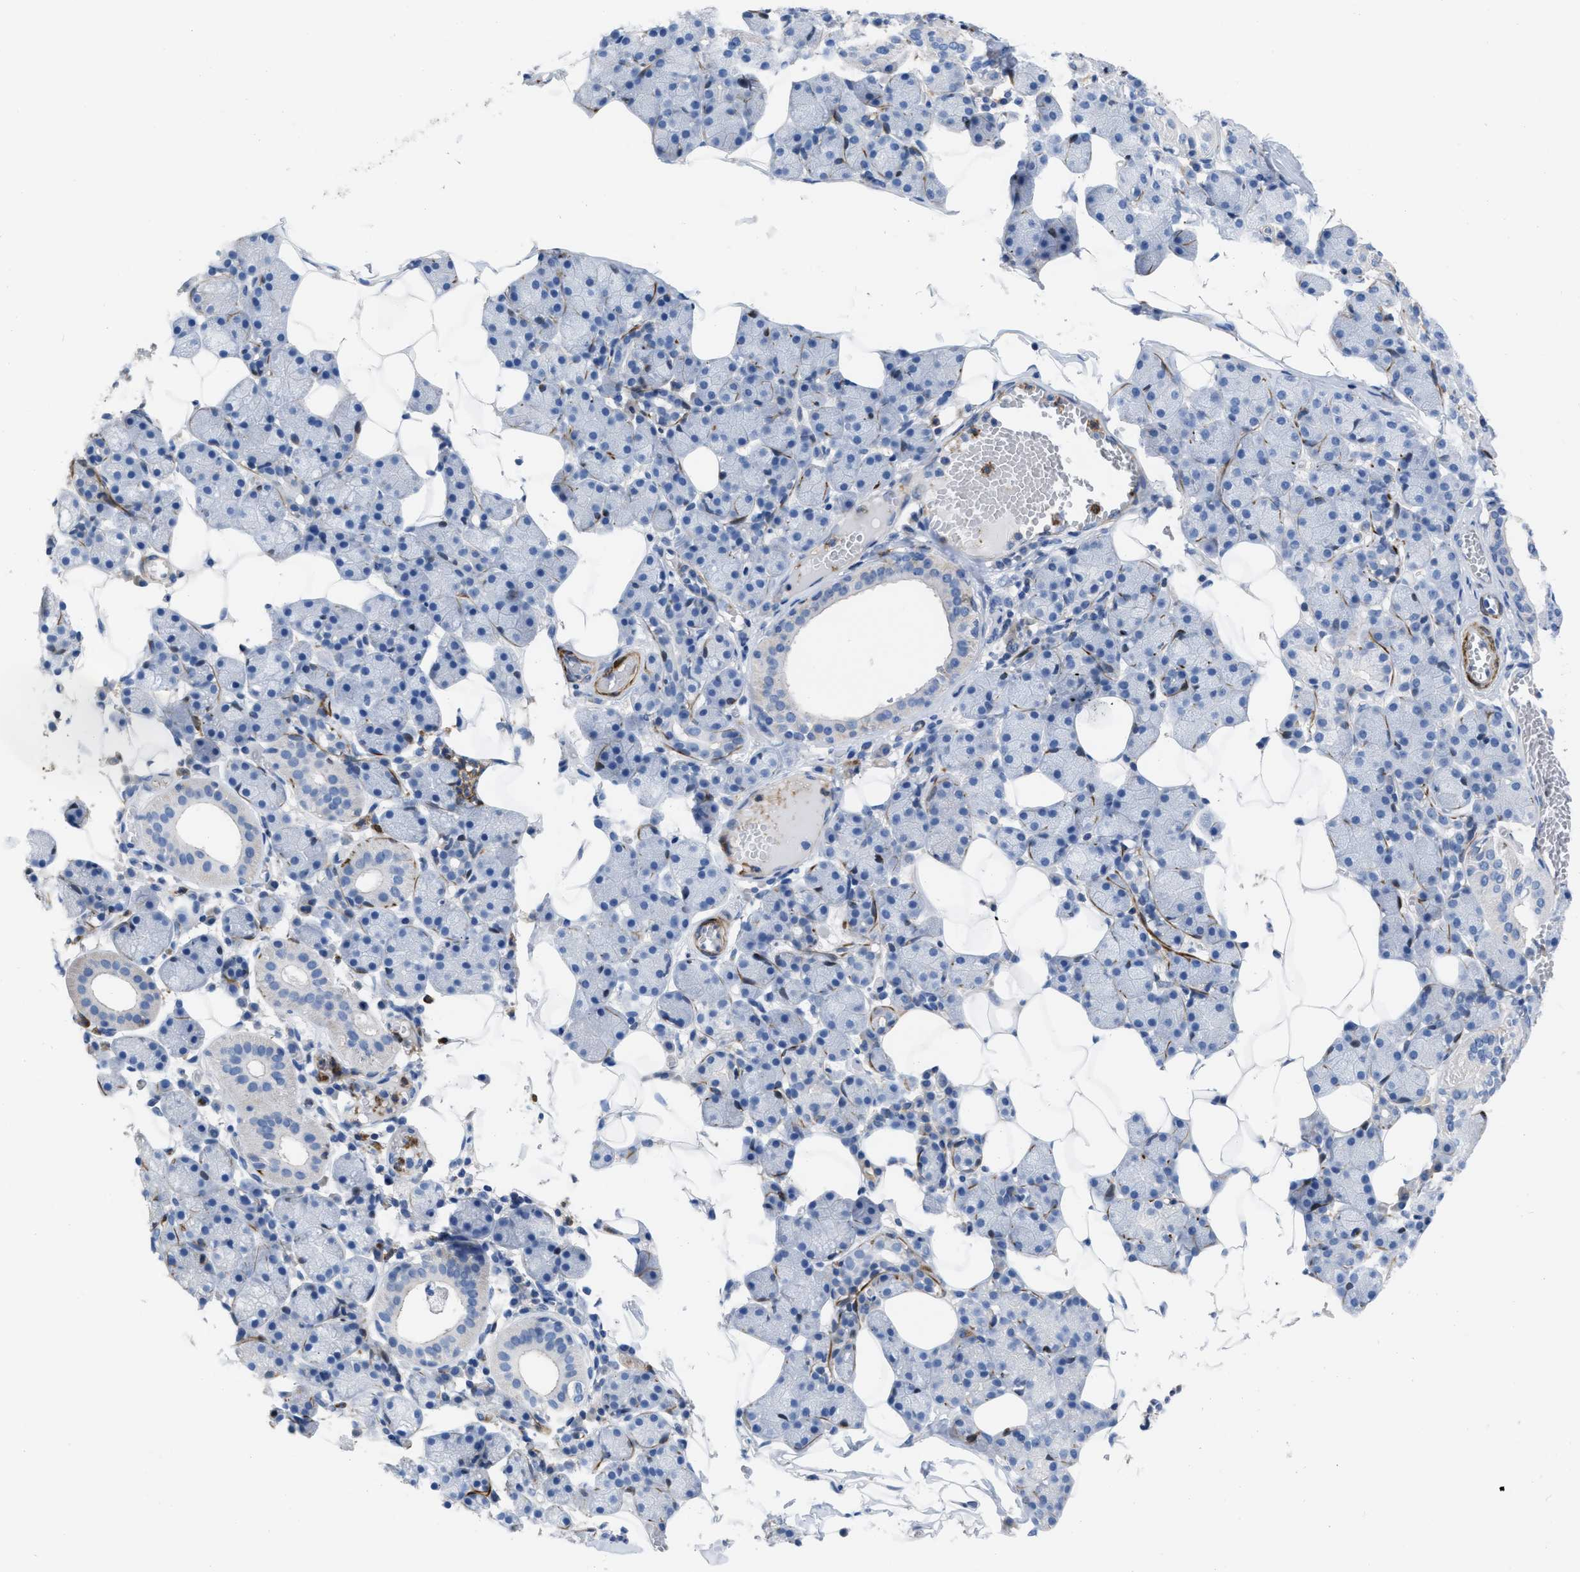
{"staining": {"intensity": "negative", "quantity": "none", "location": "none"}, "tissue": "salivary gland", "cell_type": "Glandular cells", "image_type": "normal", "snomed": [{"axis": "morphology", "description": "Normal tissue, NOS"}, {"axis": "topography", "description": "Salivary gland"}], "caption": "DAB (3,3'-diaminobenzidine) immunohistochemical staining of normal salivary gland reveals no significant expression in glandular cells. (DAB immunohistochemistry (IHC) visualized using brightfield microscopy, high magnification).", "gene": "PRMT2", "patient": {"sex": "female", "age": 33}}